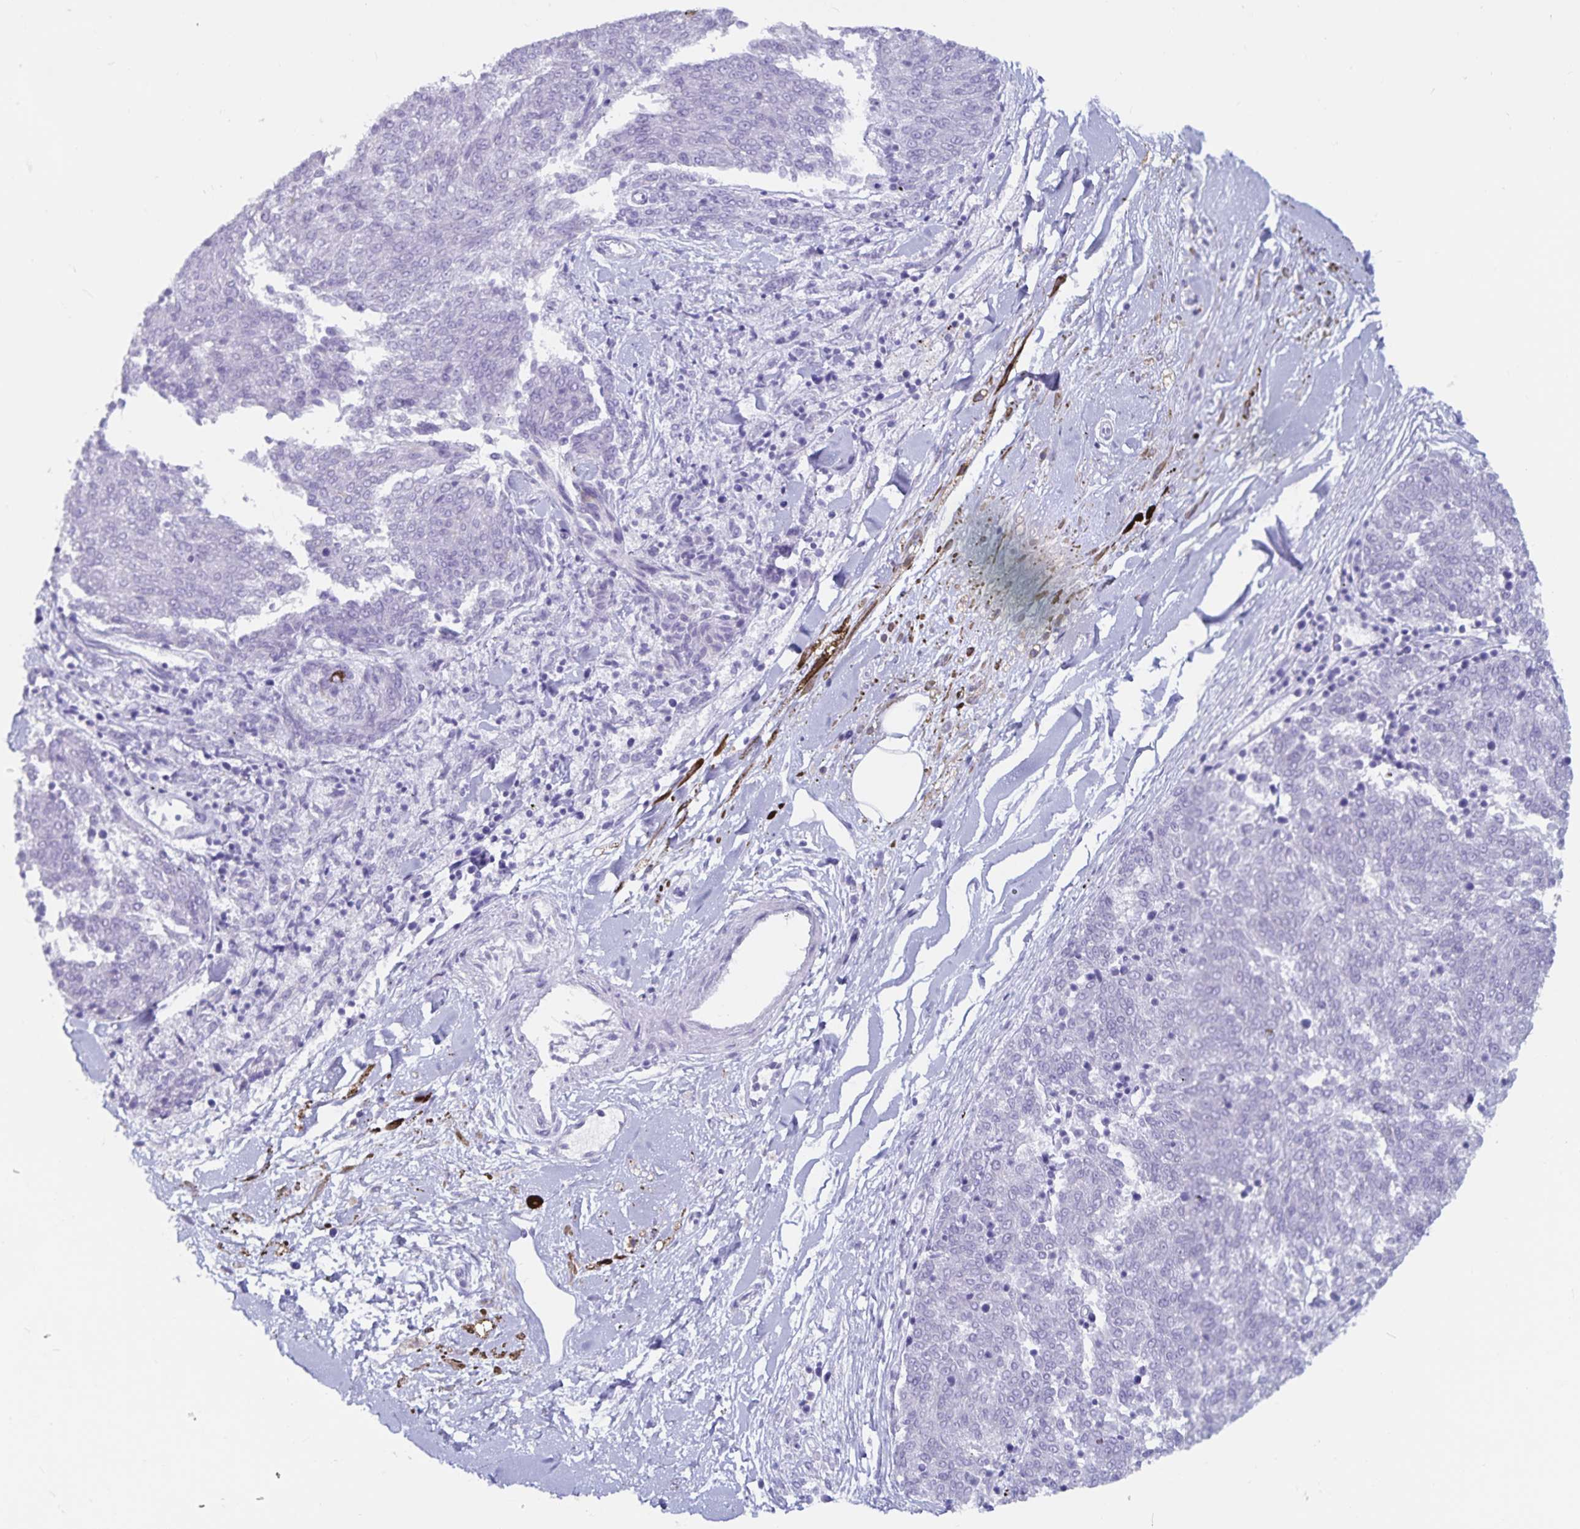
{"staining": {"intensity": "negative", "quantity": "none", "location": "none"}, "tissue": "melanoma", "cell_type": "Tumor cells", "image_type": "cancer", "snomed": [{"axis": "morphology", "description": "Malignant melanoma, NOS"}, {"axis": "topography", "description": "Skin"}], "caption": "The image exhibits no significant expression in tumor cells of melanoma.", "gene": "GPR137", "patient": {"sex": "female", "age": 72}}